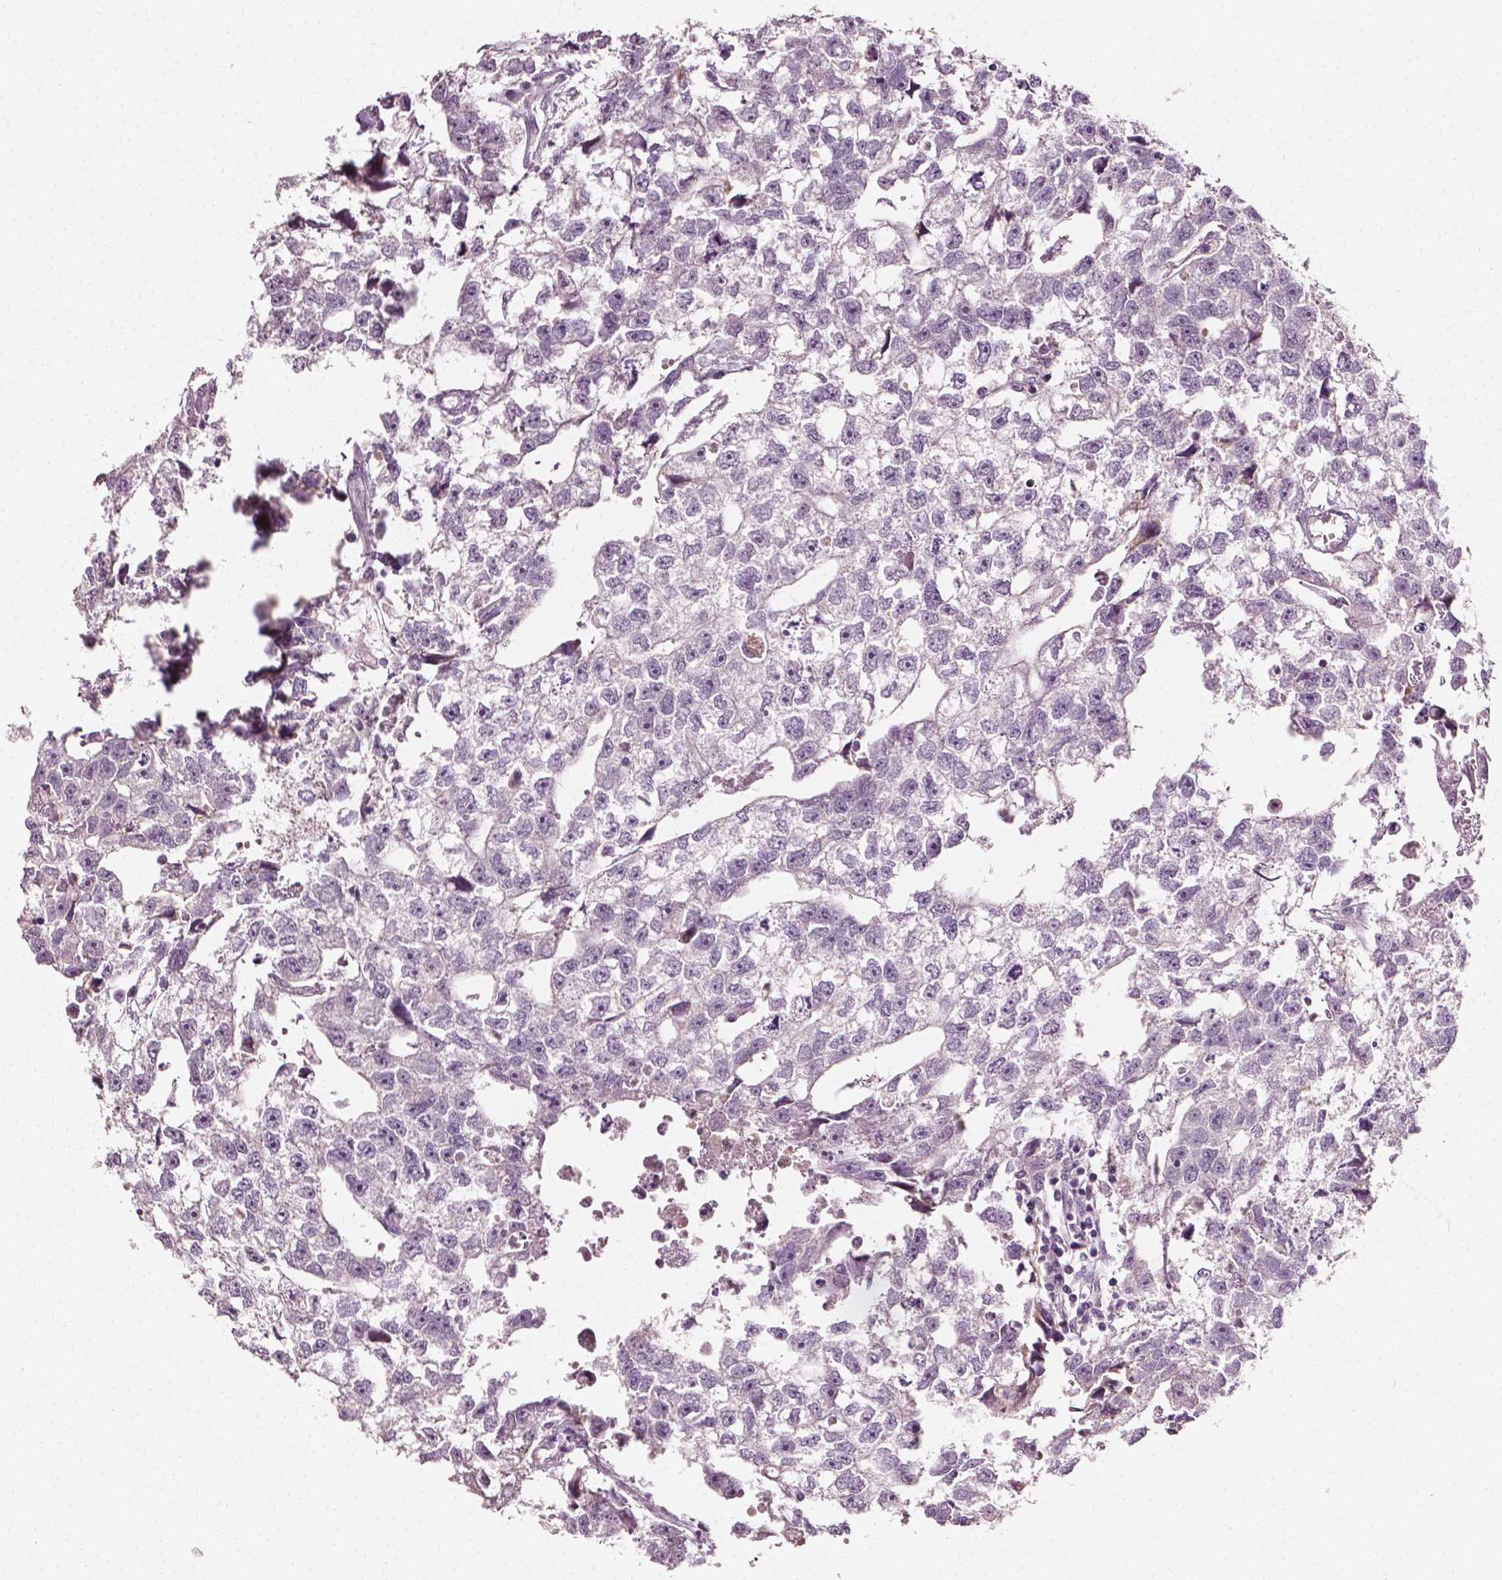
{"staining": {"intensity": "weak", "quantity": "<25%", "location": "nuclear"}, "tissue": "testis cancer", "cell_type": "Tumor cells", "image_type": "cancer", "snomed": [{"axis": "morphology", "description": "Carcinoma, Embryonal, NOS"}, {"axis": "morphology", "description": "Teratoma, malignant, NOS"}, {"axis": "topography", "description": "Testis"}], "caption": "The immunohistochemistry (IHC) histopathology image has no significant positivity in tumor cells of testis cancer tissue.", "gene": "APOA4", "patient": {"sex": "male", "age": 44}}